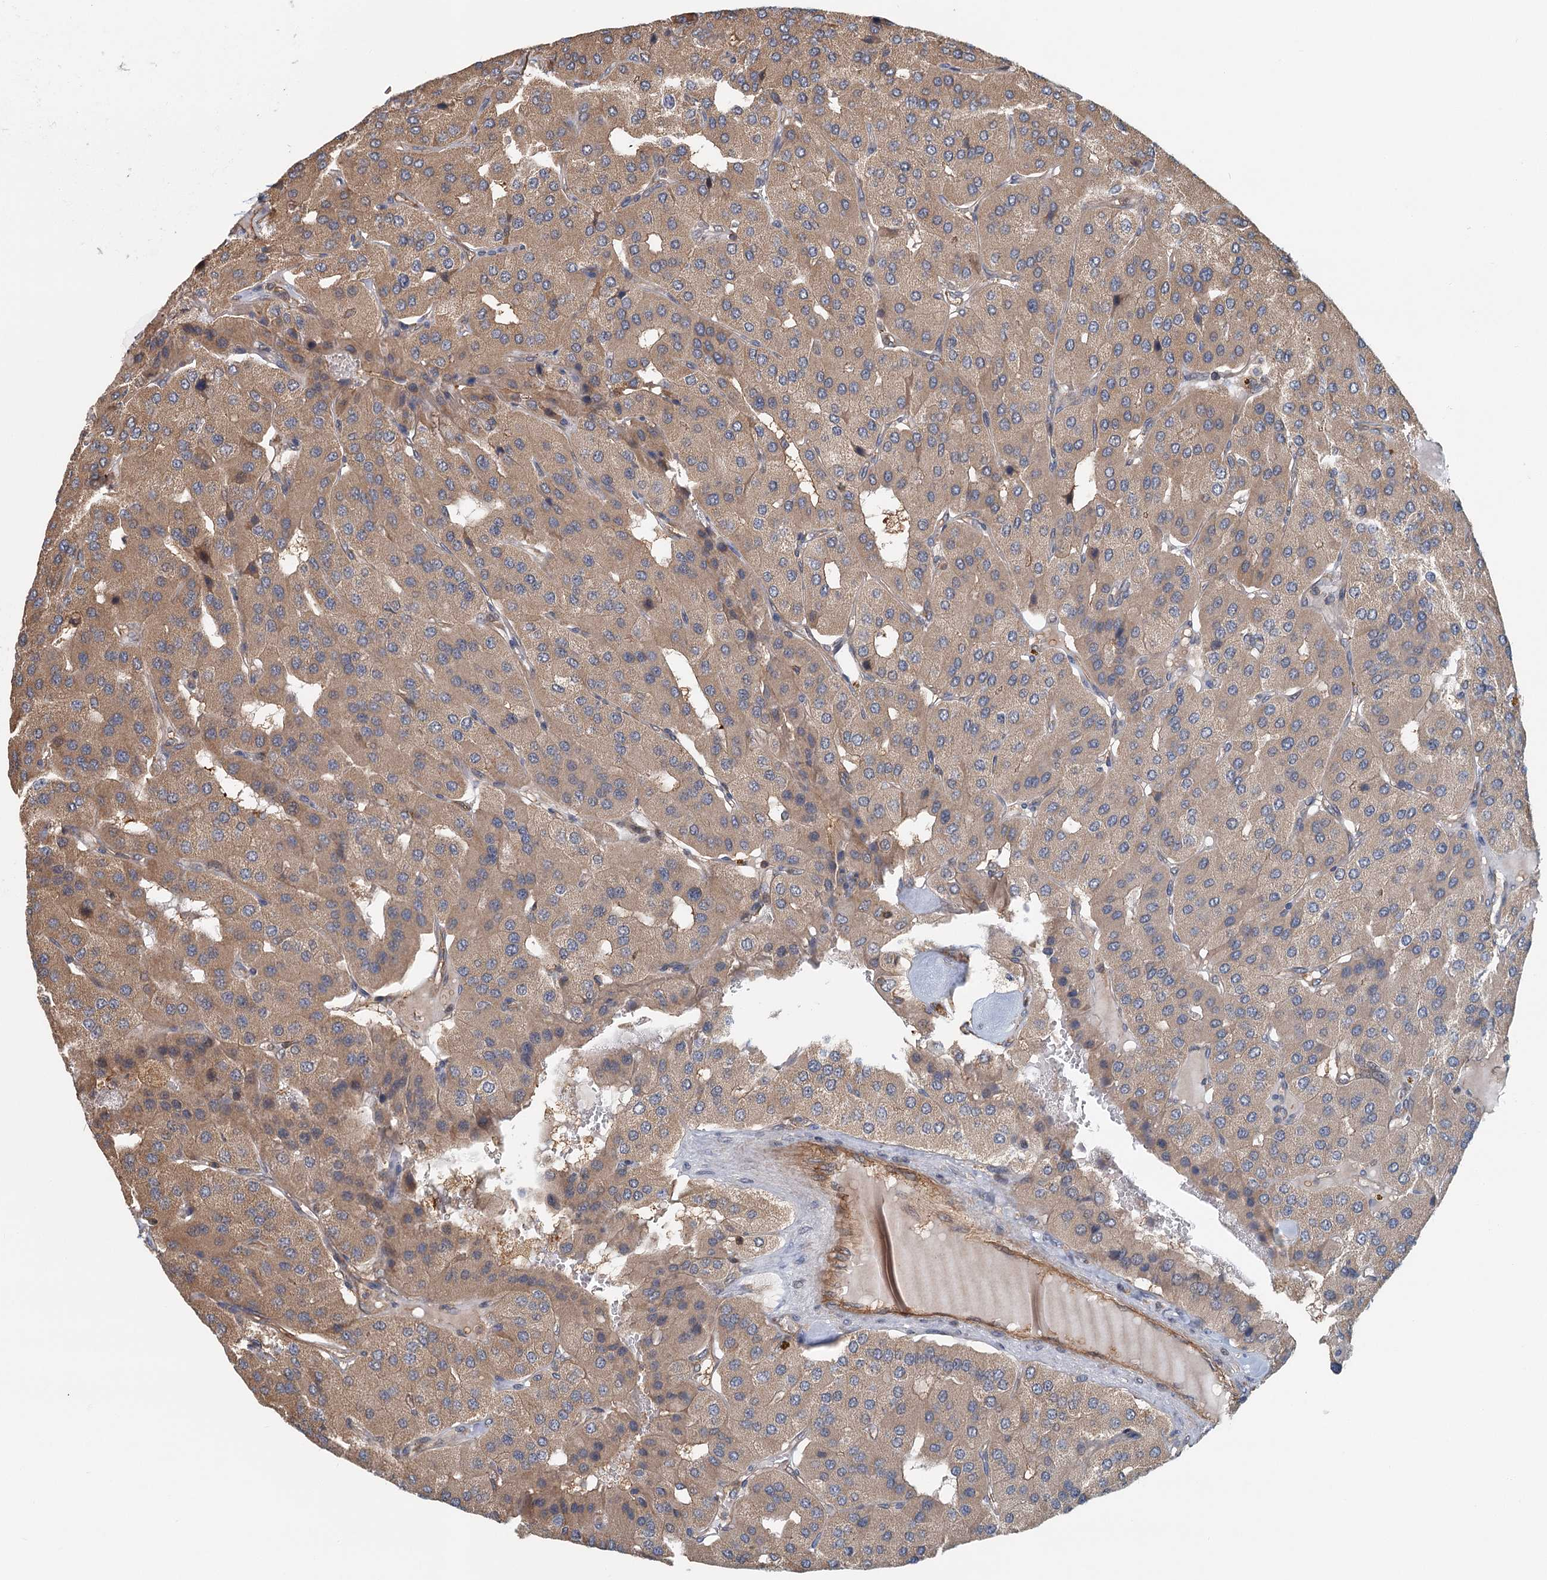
{"staining": {"intensity": "moderate", "quantity": ">75%", "location": "cytoplasmic/membranous"}, "tissue": "parathyroid gland", "cell_type": "Glandular cells", "image_type": "normal", "snomed": [{"axis": "morphology", "description": "Normal tissue, NOS"}, {"axis": "morphology", "description": "Adenoma, NOS"}, {"axis": "topography", "description": "Parathyroid gland"}], "caption": "A high-resolution histopathology image shows immunohistochemistry (IHC) staining of benign parathyroid gland, which exhibits moderate cytoplasmic/membranous positivity in about >75% of glandular cells.", "gene": "ZNF527", "patient": {"sex": "female", "age": 86}}